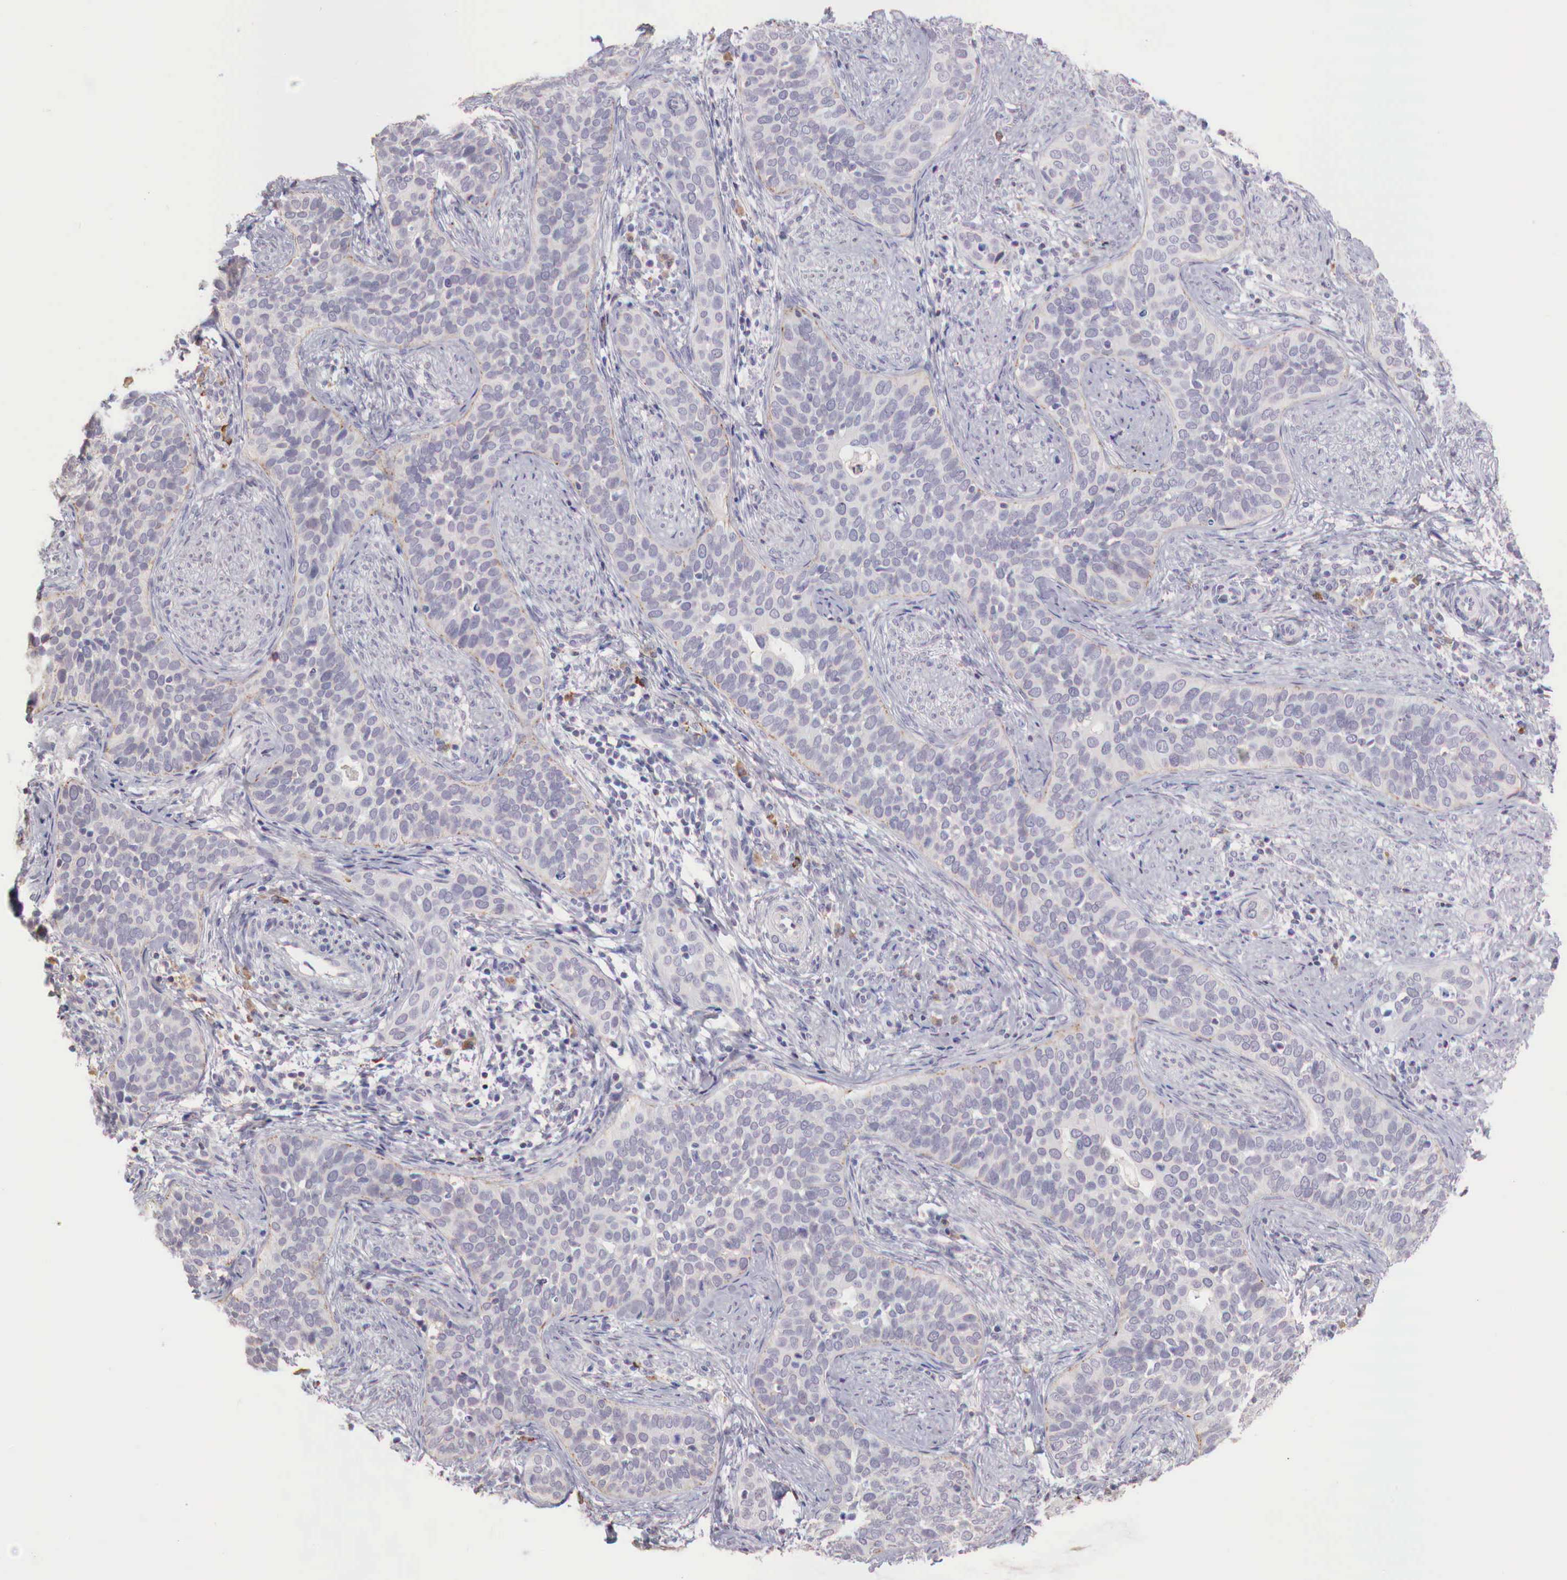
{"staining": {"intensity": "weak", "quantity": "<25%", "location": "cytoplasmic/membranous"}, "tissue": "cervical cancer", "cell_type": "Tumor cells", "image_type": "cancer", "snomed": [{"axis": "morphology", "description": "Squamous cell carcinoma, NOS"}, {"axis": "topography", "description": "Cervix"}], "caption": "Micrograph shows no significant protein staining in tumor cells of cervical squamous cell carcinoma.", "gene": "XPNPEP2", "patient": {"sex": "female", "age": 31}}